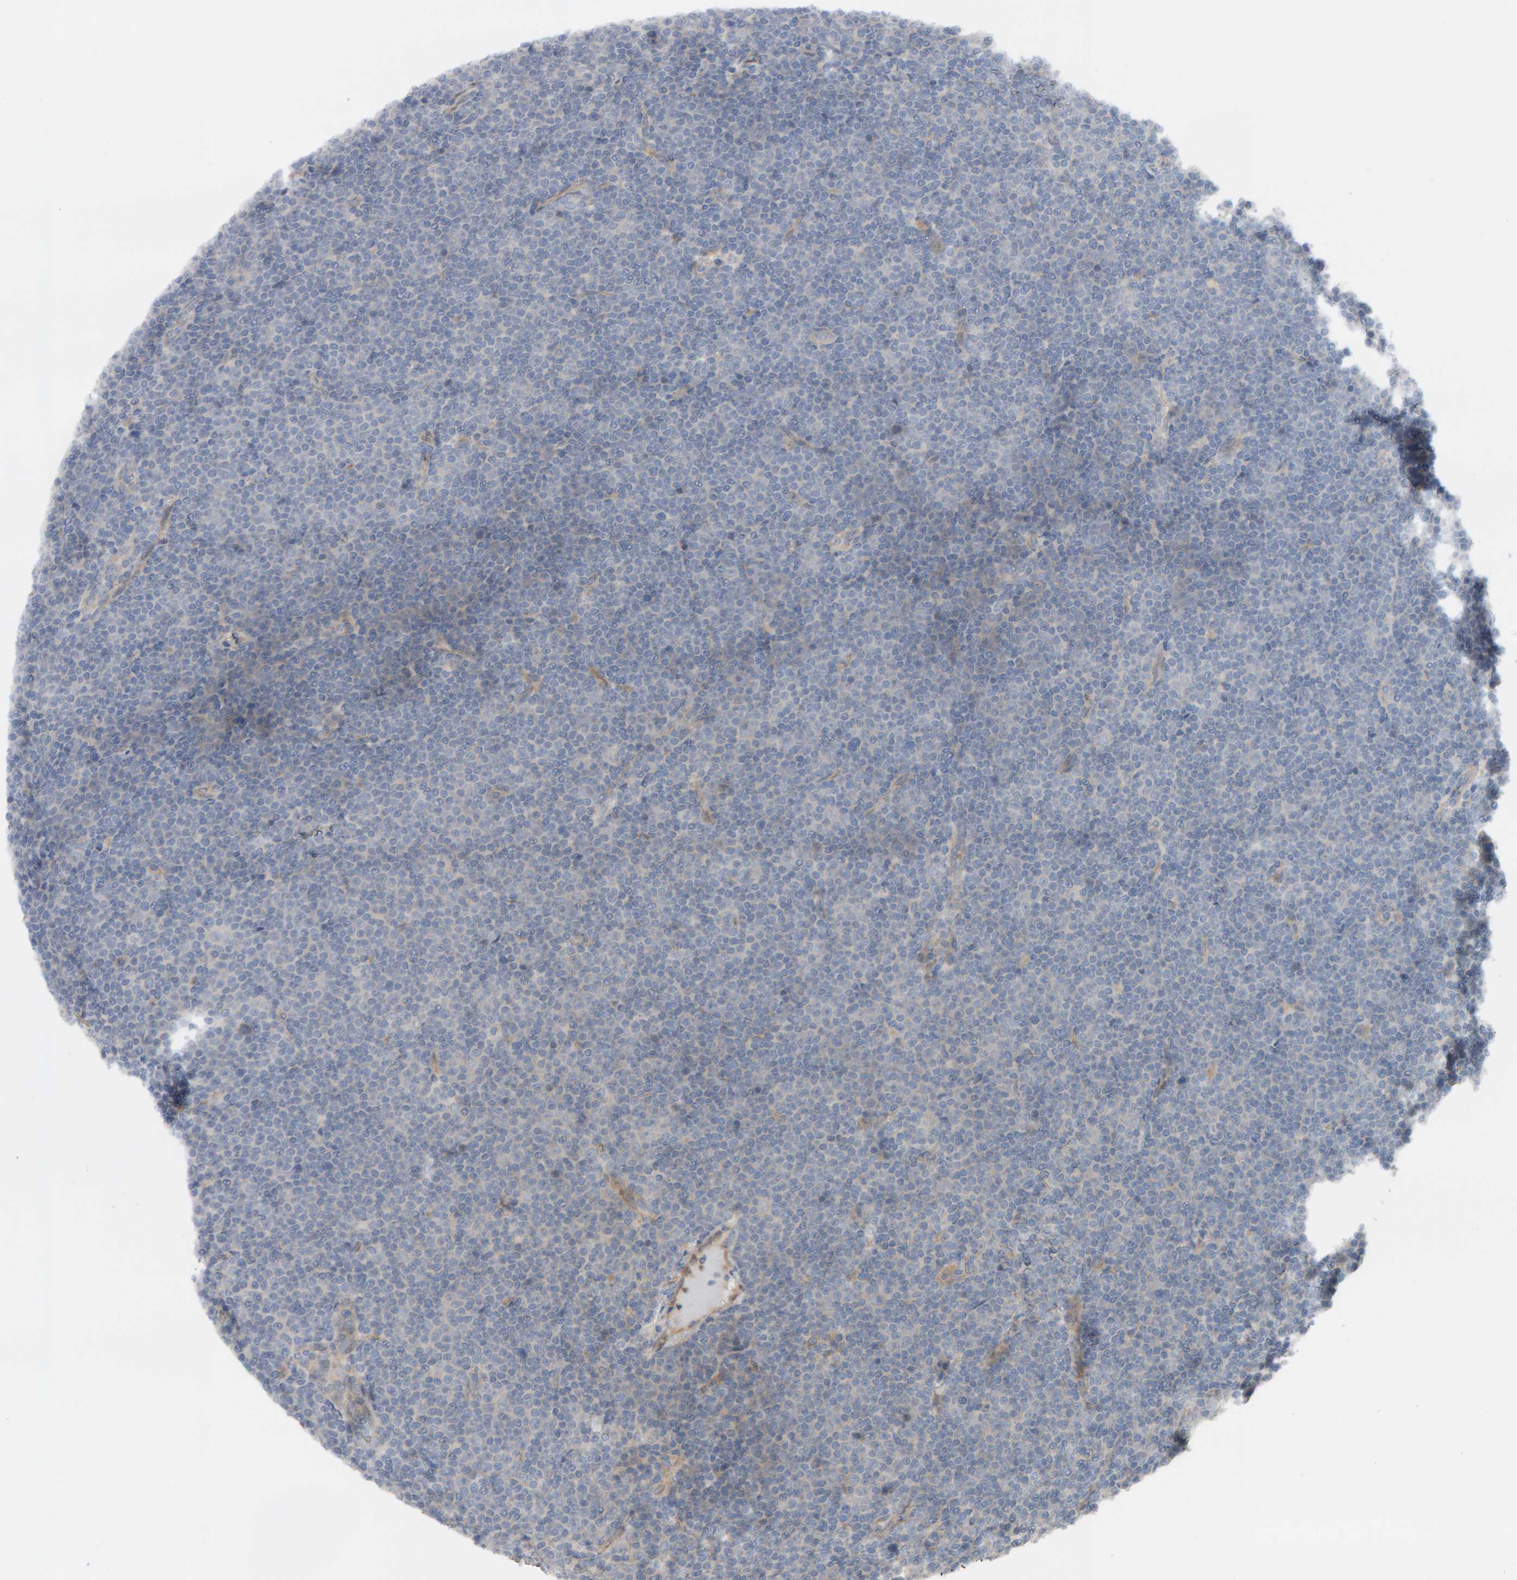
{"staining": {"intensity": "negative", "quantity": "none", "location": "none"}, "tissue": "lymphoma", "cell_type": "Tumor cells", "image_type": "cancer", "snomed": [{"axis": "morphology", "description": "Malignant lymphoma, non-Hodgkin's type, Low grade"}, {"axis": "topography", "description": "Lymph node"}], "caption": "A histopathology image of lymphoma stained for a protein reveals no brown staining in tumor cells. (DAB (3,3'-diaminobenzidine) immunohistochemistry, high magnification).", "gene": "PPP1R16A", "patient": {"sex": "female", "age": 67}}